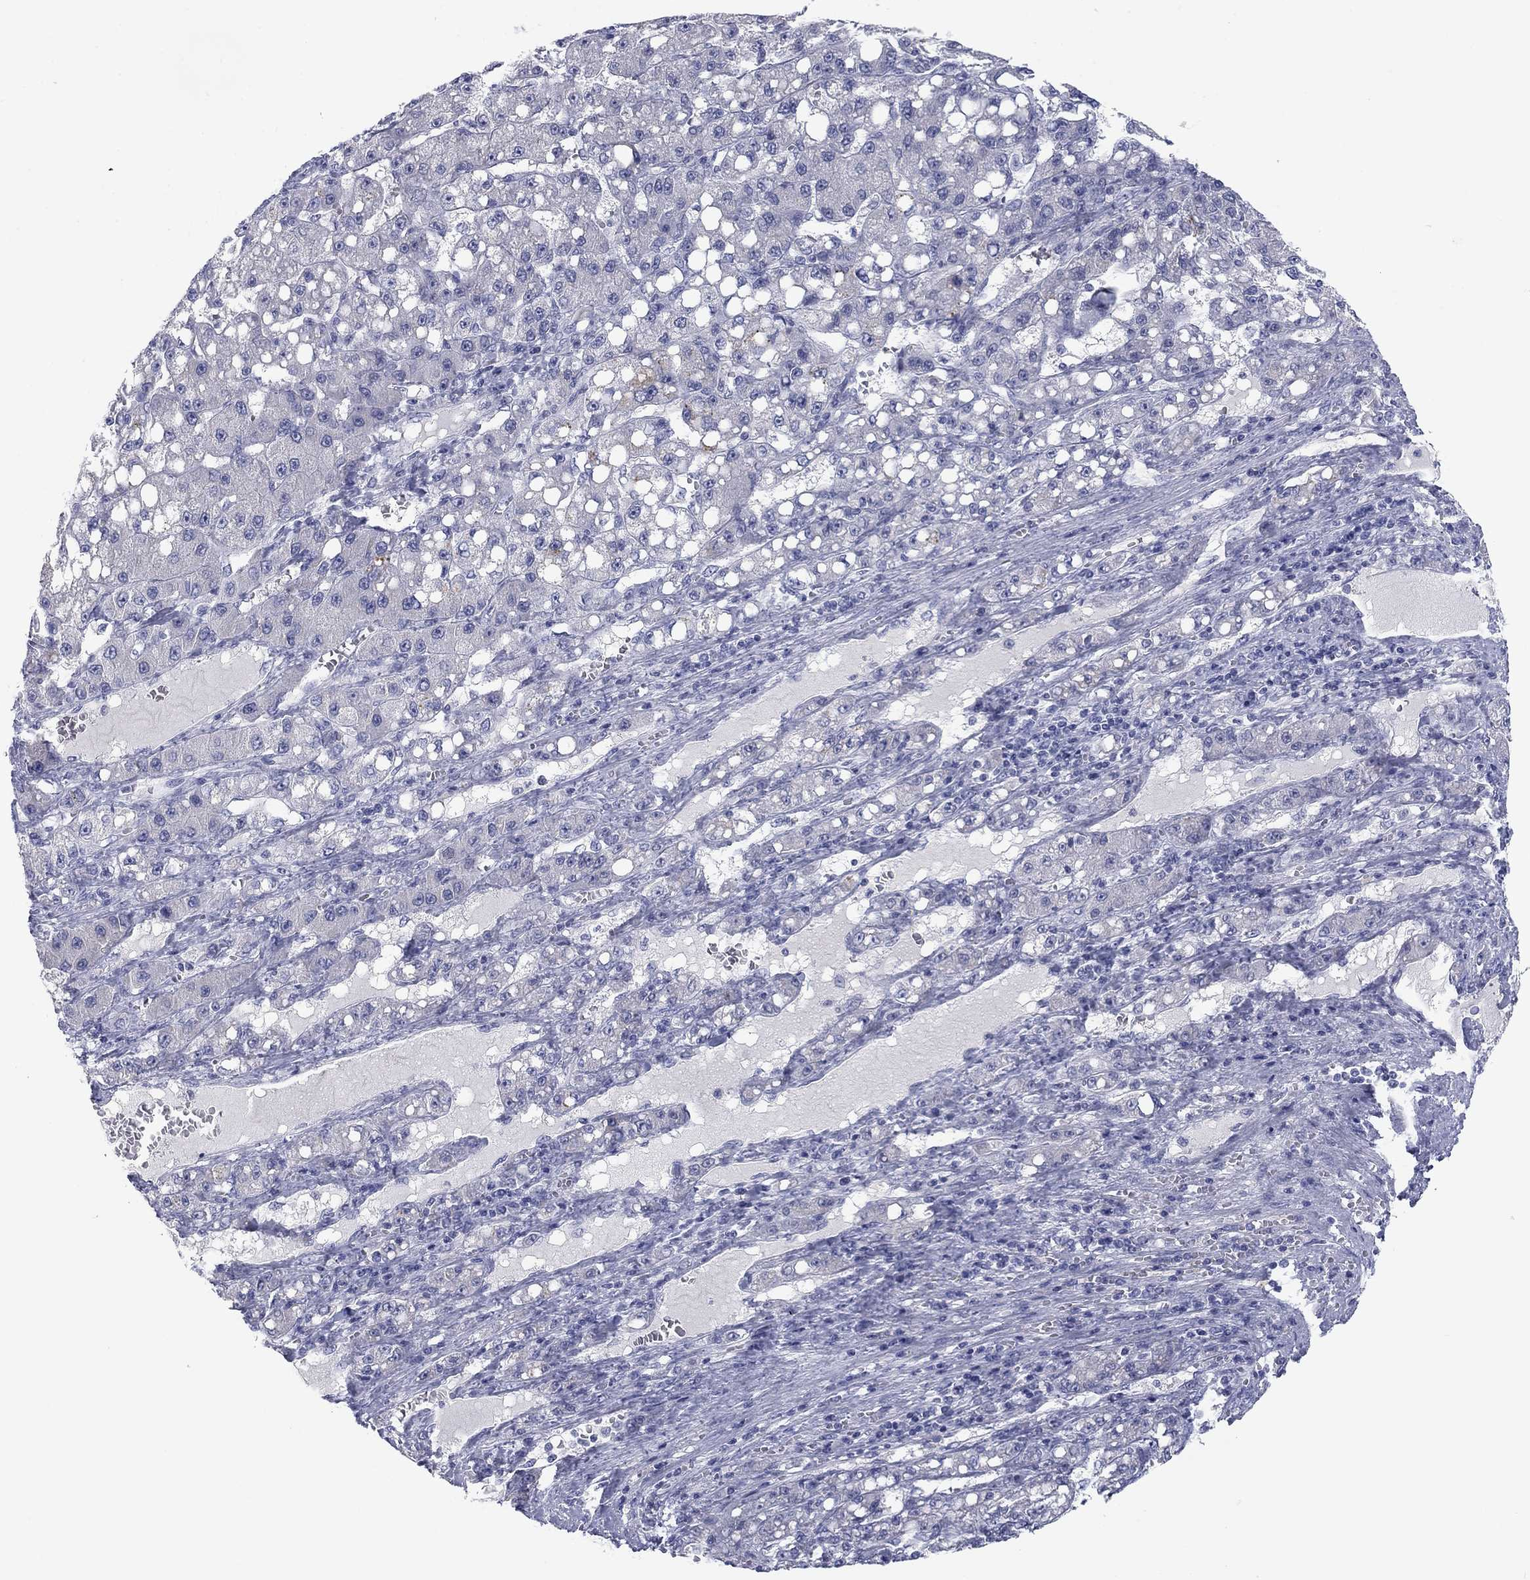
{"staining": {"intensity": "weak", "quantity": "<25%", "location": "cytoplasmic/membranous"}, "tissue": "liver cancer", "cell_type": "Tumor cells", "image_type": "cancer", "snomed": [{"axis": "morphology", "description": "Carcinoma, Hepatocellular, NOS"}, {"axis": "topography", "description": "Liver"}], "caption": "Immunohistochemistry photomicrograph of liver cancer (hepatocellular carcinoma) stained for a protein (brown), which exhibits no positivity in tumor cells.", "gene": "CALB1", "patient": {"sex": "female", "age": 65}}